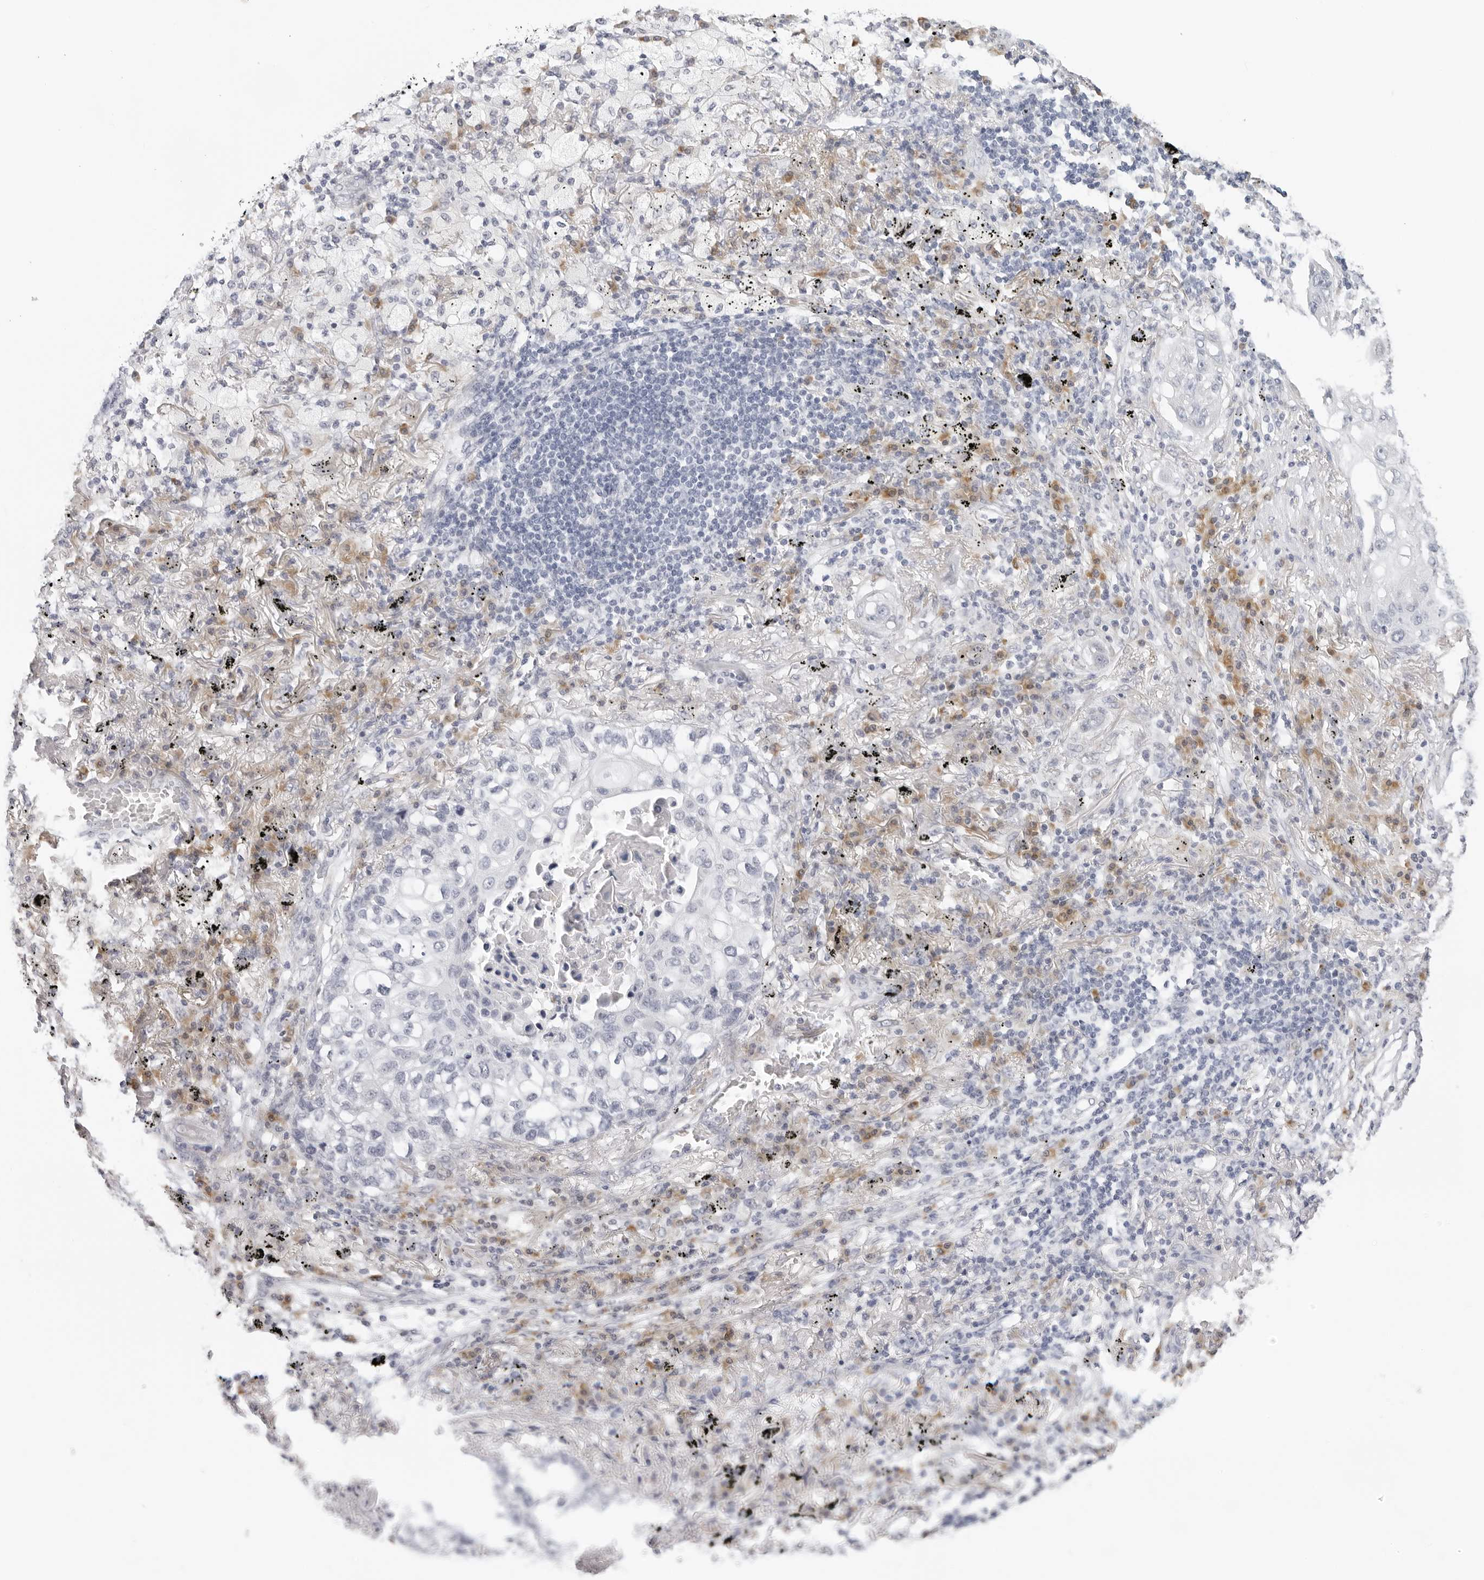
{"staining": {"intensity": "negative", "quantity": "none", "location": "none"}, "tissue": "lung cancer", "cell_type": "Tumor cells", "image_type": "cancer", "snomed": [{"axis": "morphology", "description": "Squamous cell carcinoma, NOS"}, {"axis": "topography", "description": "Lung"}], "caption": "Tumor cells are negative for brown protein staining in lung cancer.", "gene": "EDN2", "patient": {"sex": "female", "age": 63}}